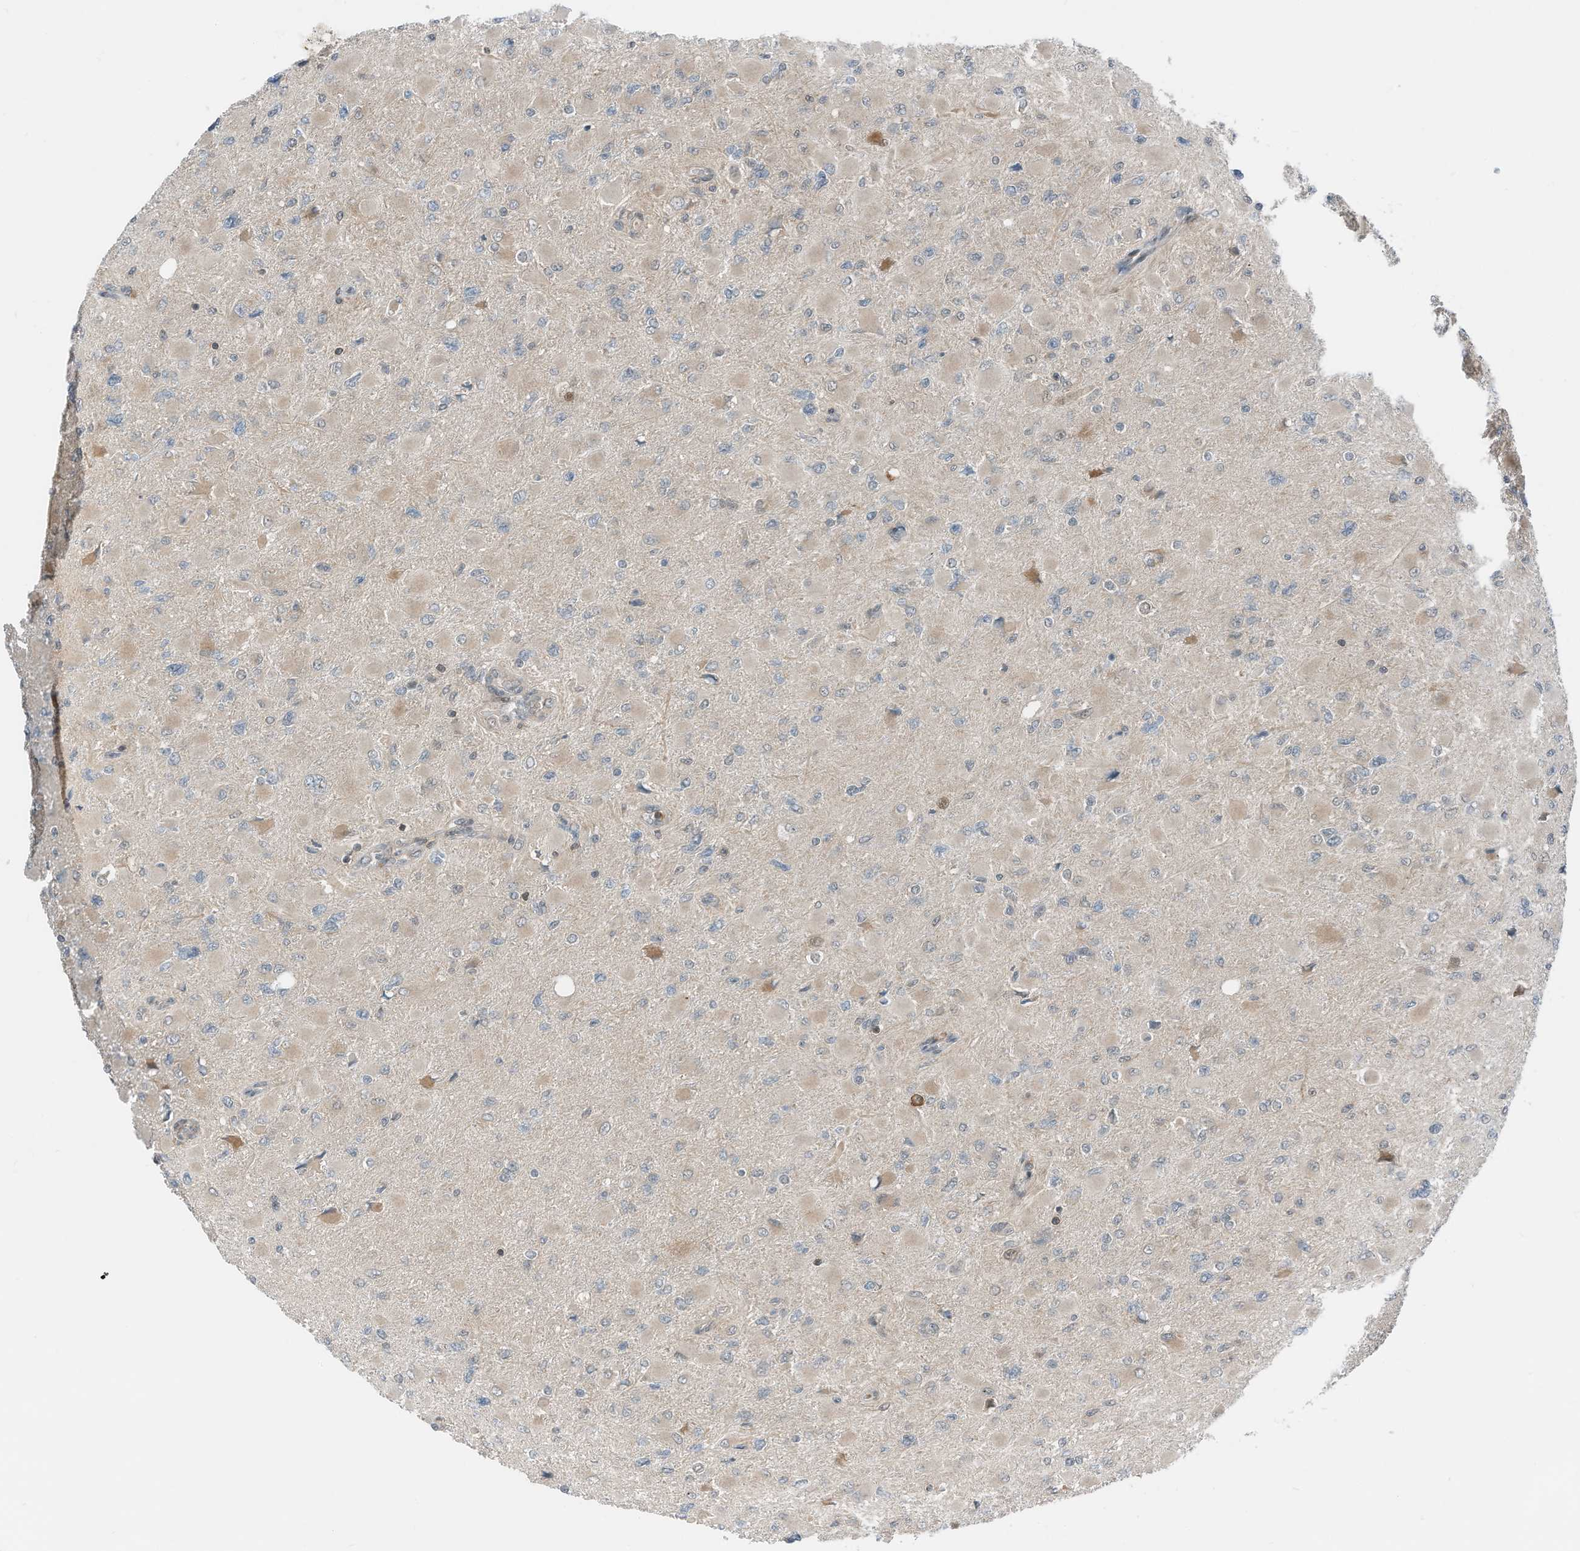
{"staining": {"intensity": "negative", "quantity": "none", "location": "none"}, "tissue": "glioma", "cell_type": "Tumor cells", "image_type": "cancer", "snomed": [{"axis": "morphology", "description": "Glioma, malignant, High grade"}, {"axis": "topography", "description": "Cerebral cortex"}], "caption": "Immunohistochemistry (IHC) photomicrograph of human glioma stained for a protein (brown), which exhibits no staining in tumor cells. (Stains: DAB immunohistochemistry with hematoxylin counter stain, Microscopy: brightfield microscopy at high magnification).", "gene": "RMND1", "patient": {"sex": "female", "age": 36}}